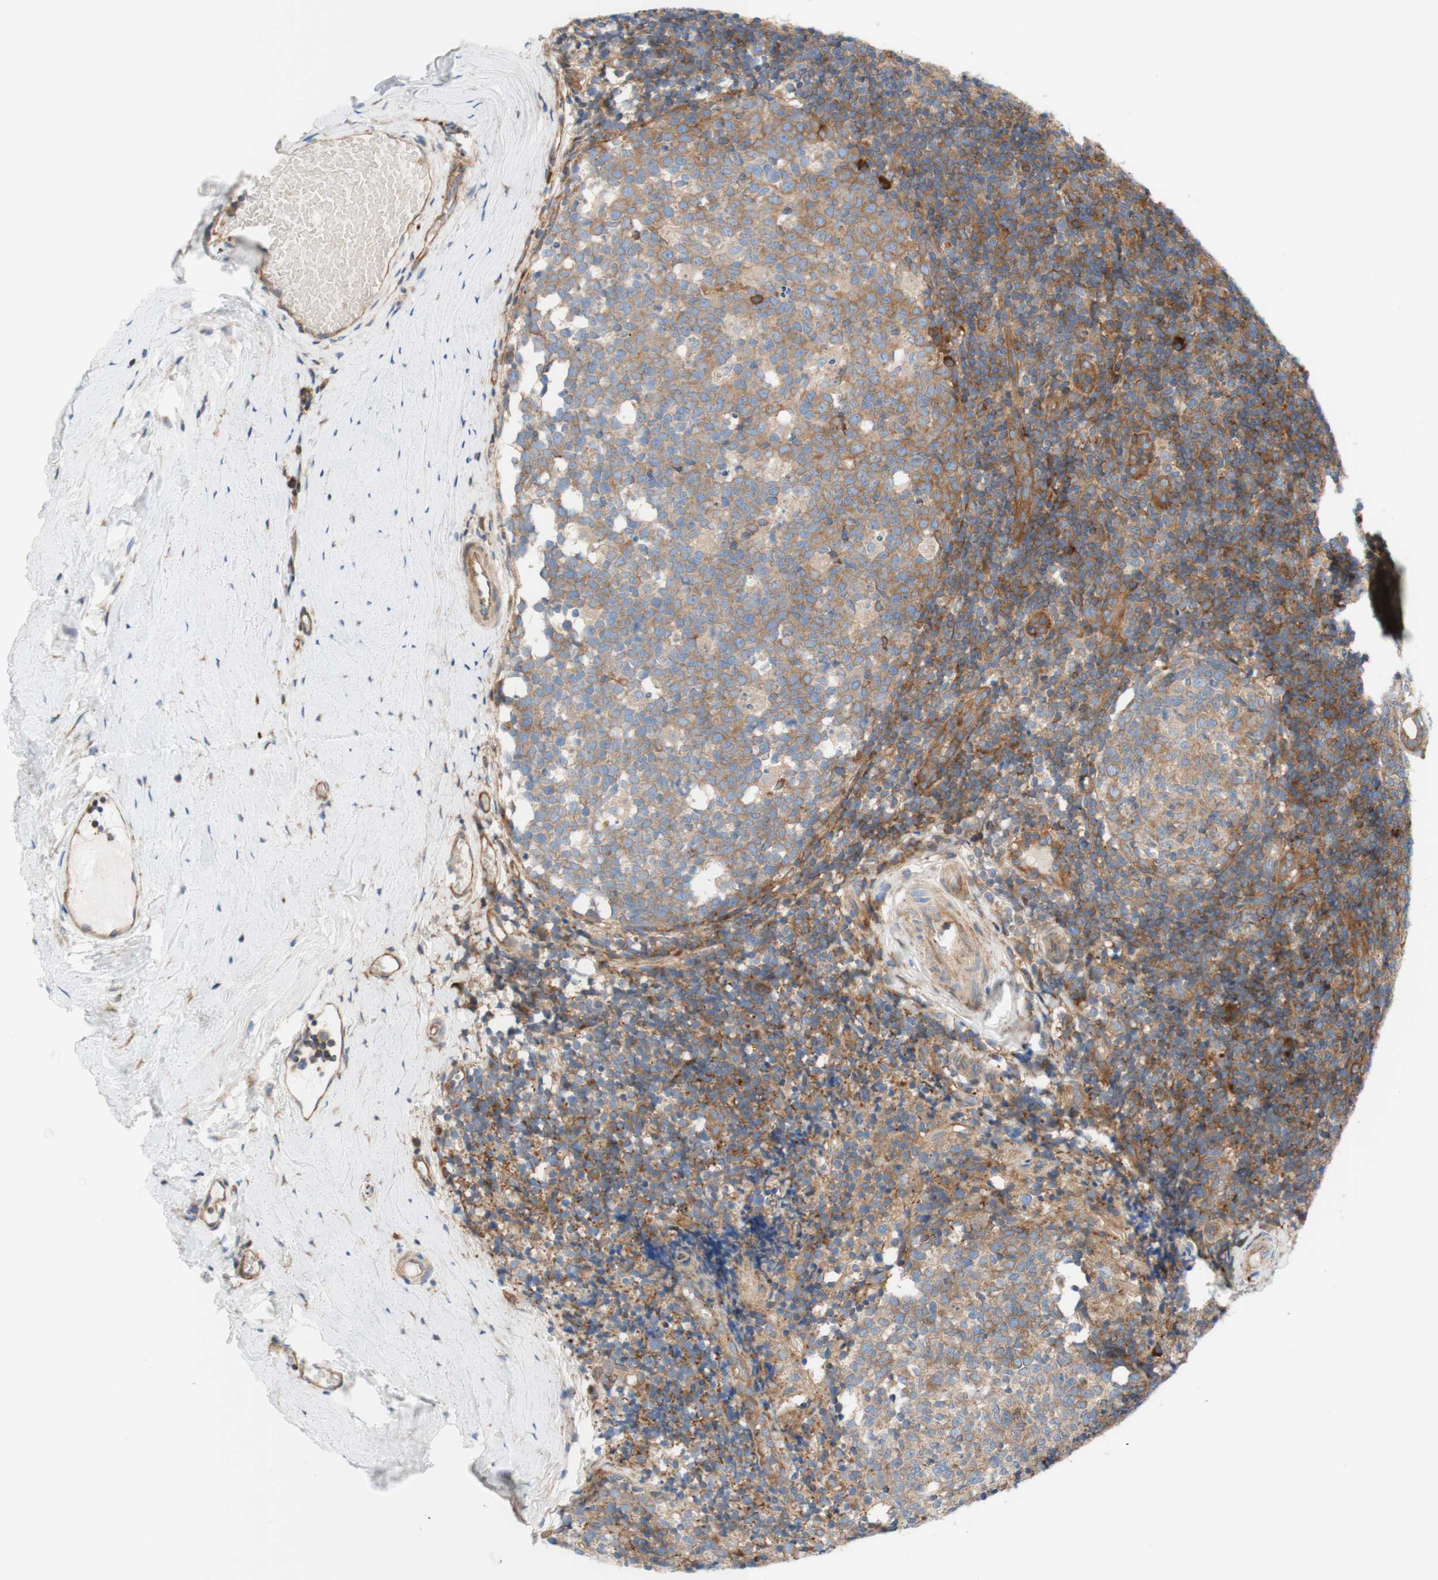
{"staining": {"intensity": "strong", "quantity": ">75%", "location": "cytoplasmic/membranous"}, "tissue": "tonsil", "cell_type": "Germinal center cells", "image_type": "normal", "snomed": [{"axis": "morphology", "description": "Normal tissue, NOS"}, {"axis": "topography", "description": "Tonsil"}], "caption": "A brown stain shows strong cytoplasmic/membranous positivity of a protein in germinal center cells of unremarkable human tonsil. The staining was performed using DAB to visualize the protein expression in brown, while the nuclei were stained in blue with hematoxylin (Magnification: 20x).", "gene": "STOM", "patient": {"sex": "female", "age": 19}}